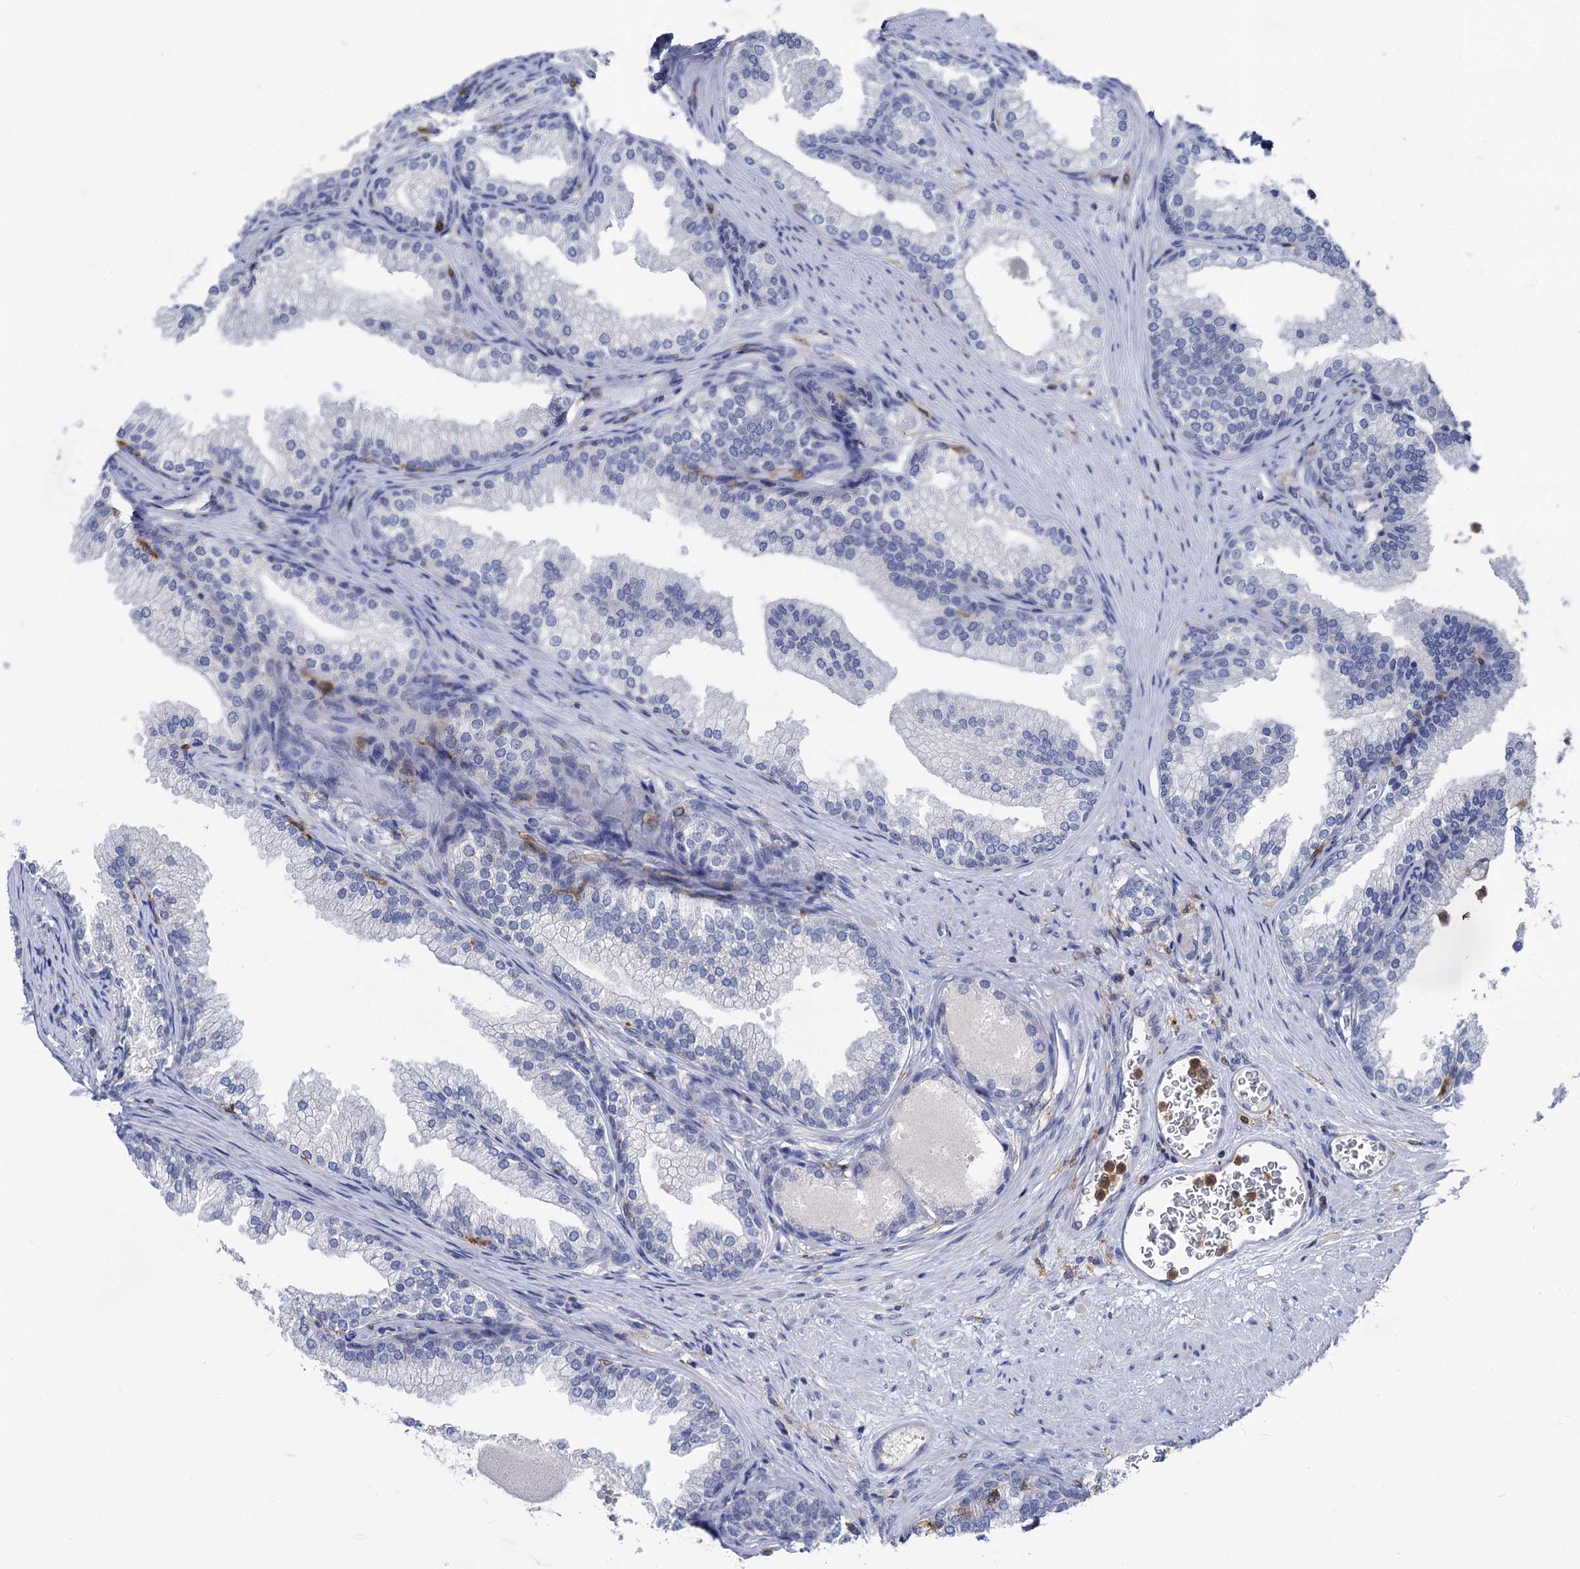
{"staining": {"intensity": "negative", "quantity": "none", "location": "none"}, "tissue": "prostate", "cell_type": "Glandular cells", "image_type": "normal", "snomed": [{"axis": "morphology", "description": "Normal tissue, NOS"}, {"axis": "topography", "description": "Prostate"}], "caption": "Immunohistochemical staining of unremarkable prostate reveals no significant expression in glandular cells.", "gene": "RHOG", "patient": {"sex": "male", "age": 76}}